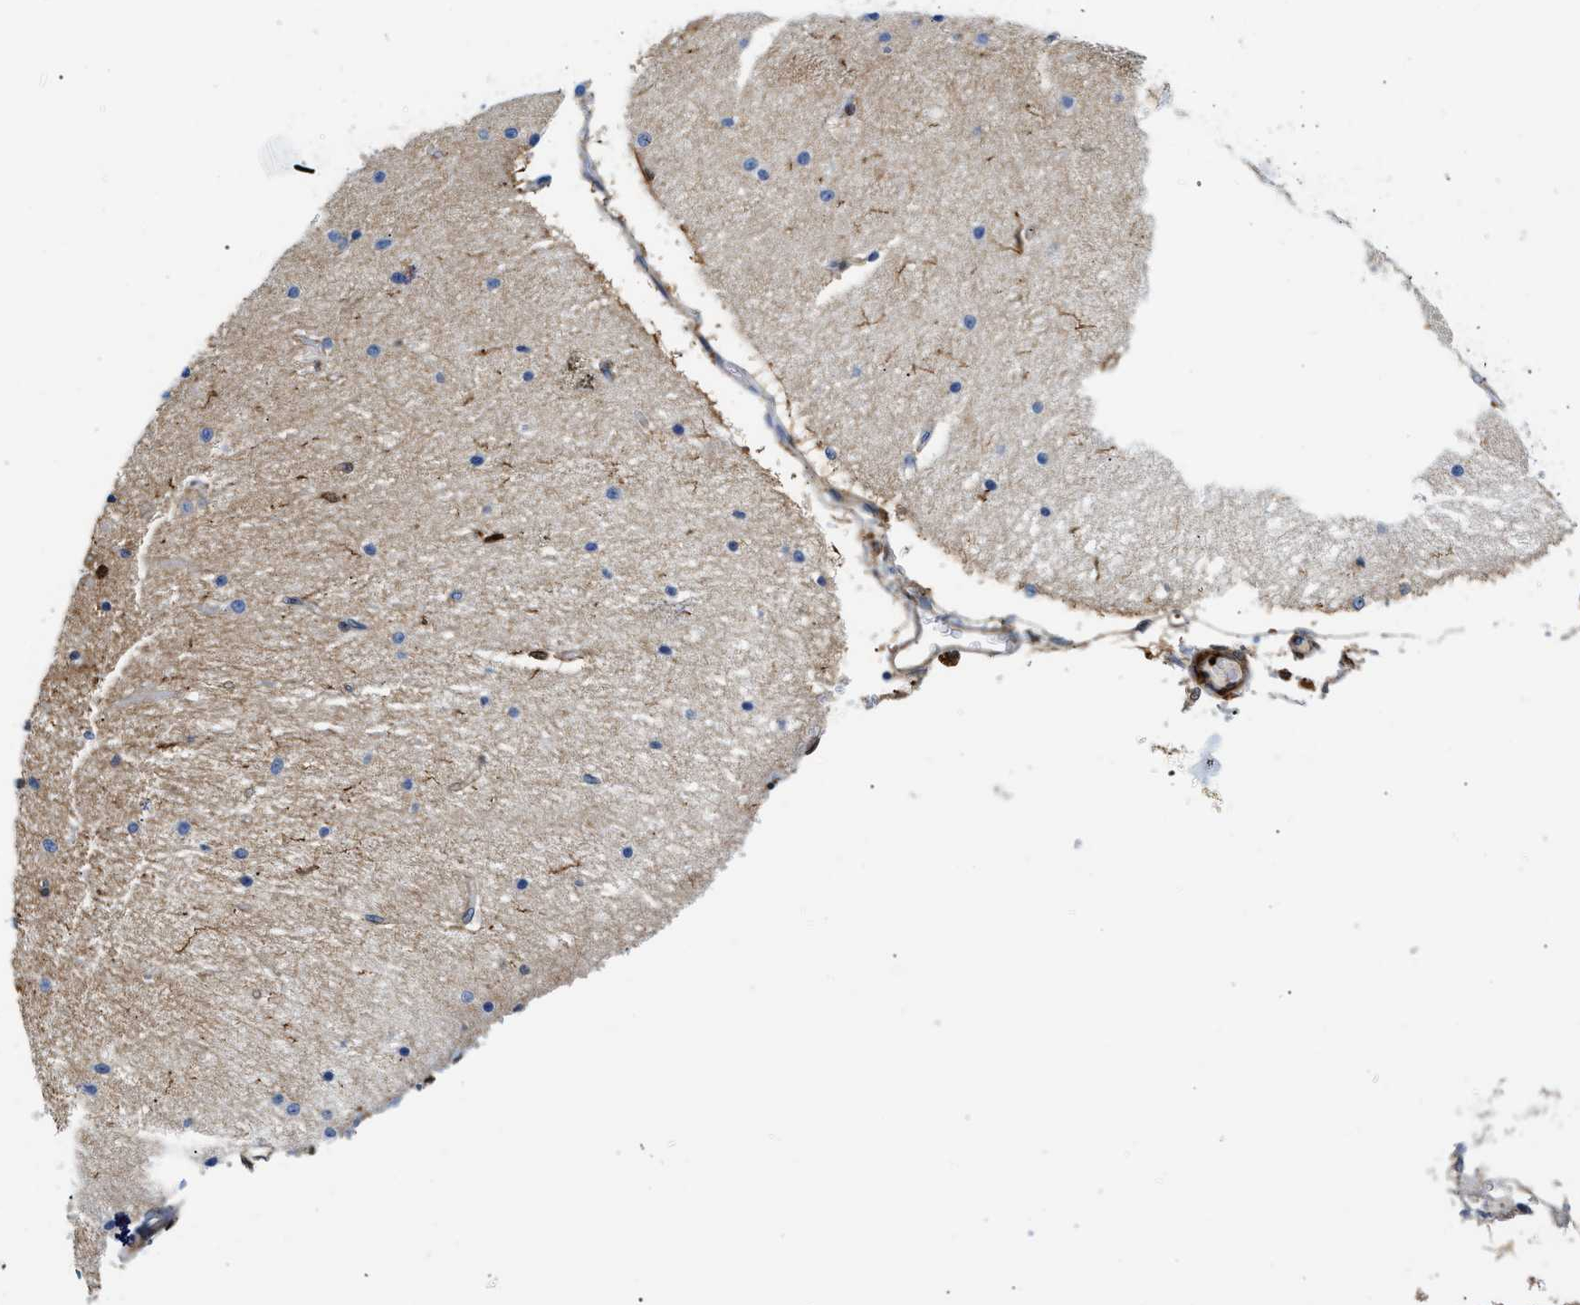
{"staining": {"intensity": "strong", "quantity": "<25%", "location": "cytoplasmic/membranous,nuclear"}, "tissue": "cerebellum", "cell_type": "Cells in granular layer", "image_type": "normal", "snomed": [{"axis": "morphology", "description": "Normal tissue, NOS"}, {"axis": "topography", "description": "Cerebellum"}], "caption": "Immunohistochemical staining of benign human cerebellum shows <25% levels of strong cytoplasmic/membranous,nuclear protein positivity in approximately <25% of cells in granular layer. The staining was performed using DAB (3,3'-diaminobenzidine), with brown indicating positive protein expression. Nuclei are stained blue with hematoxylin.", "gene": "GSN", "patient": {"sex": "female", "age": 54}}